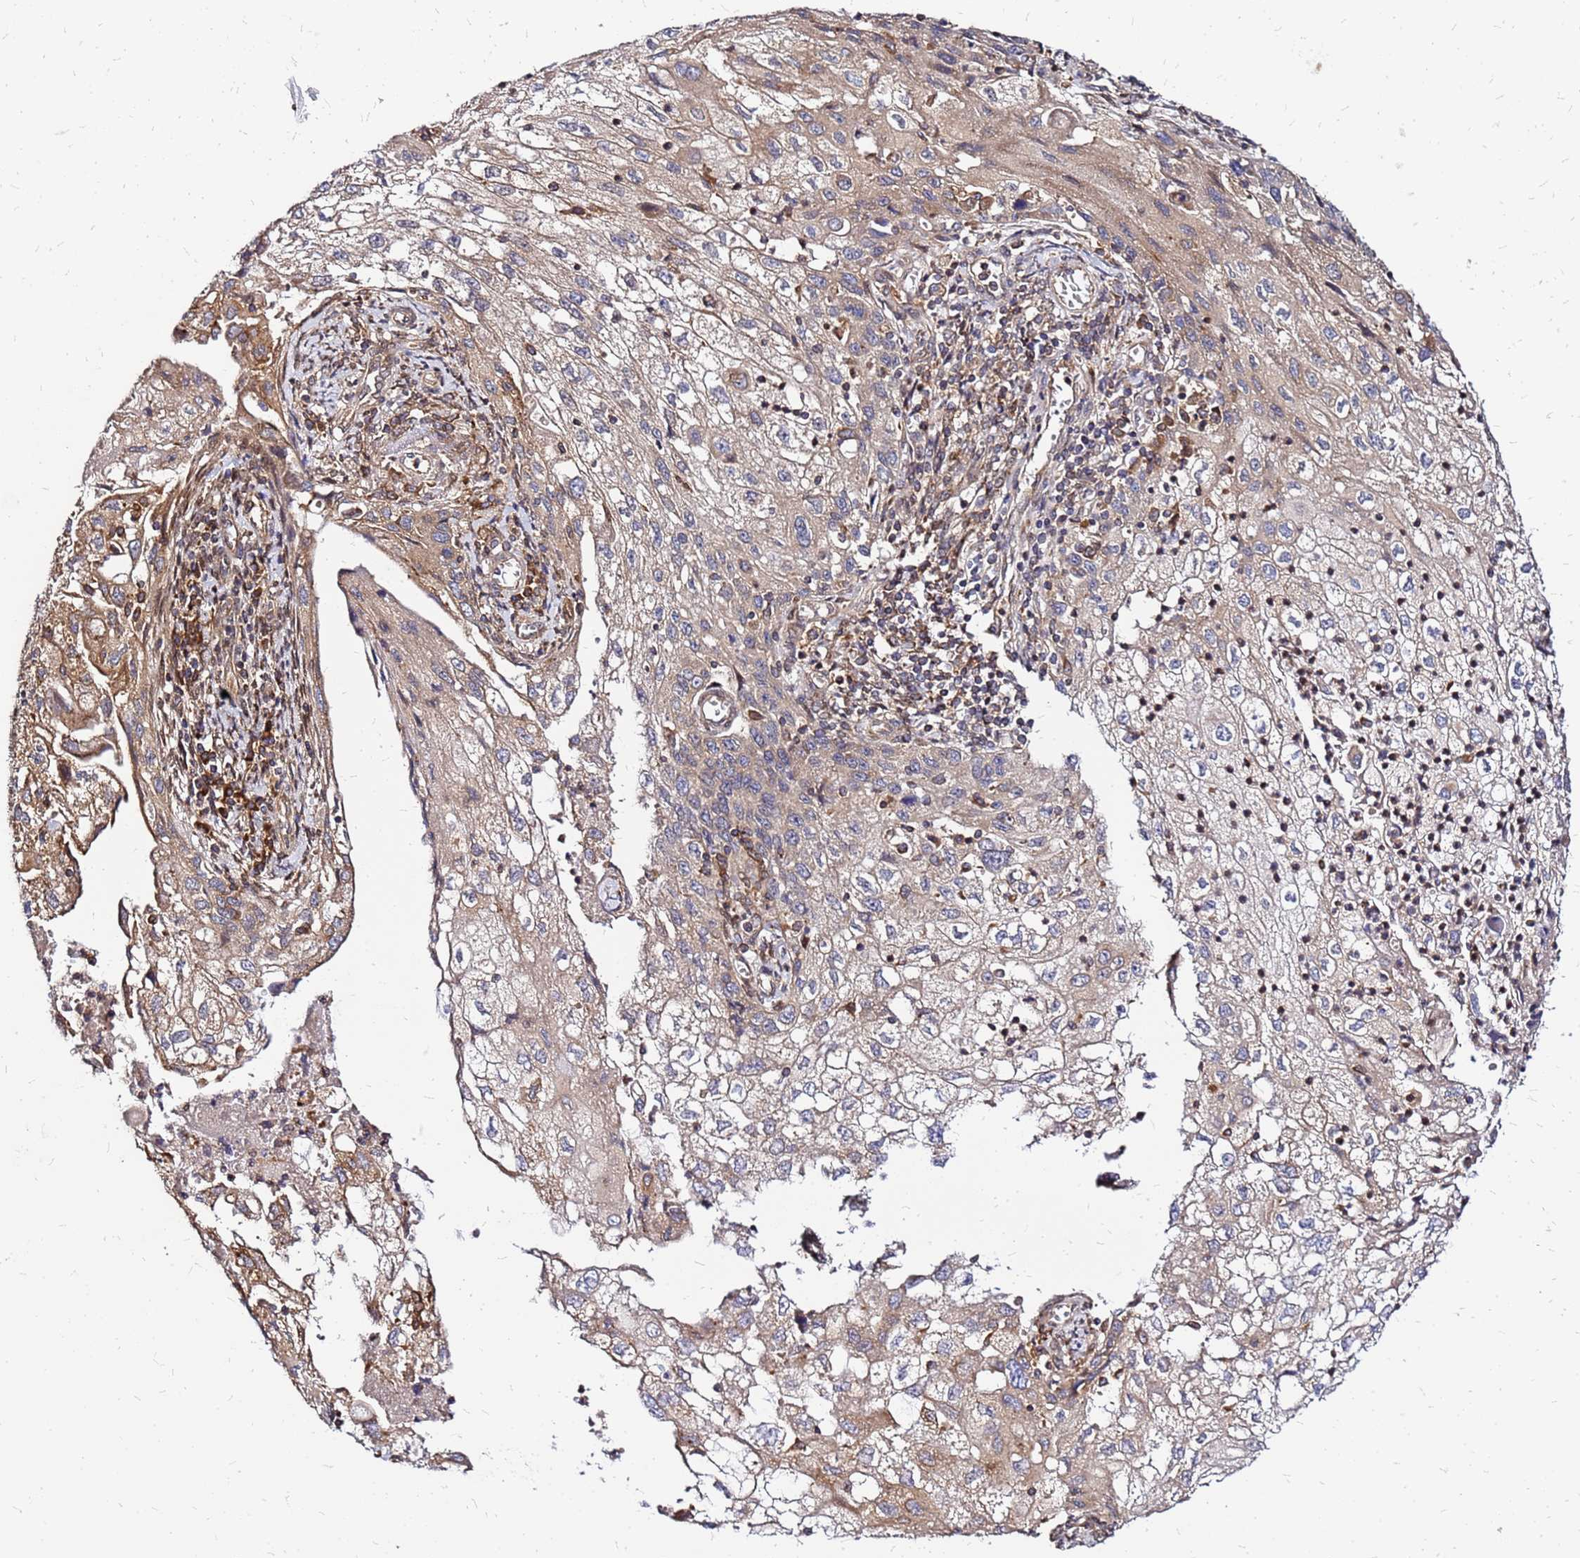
{"staining": {"intensity": "weak", "quantity": "25%-75%", "location": "cytoplasmic/membranous"}, "tissue": "cervical cancer", "cell_type": "Tumor cells", "image_type": "cancer", "snomed": [{"axis": "morphology", "description": "Squamous cell carcinoma, NOS"}, {"axis": "topography", "description": "Cervix"}], "caption": "Protein staining demonstrates weak cytoplasmic/membranous staining in about 25%-75% of tumor cells in squamous cell carcinoma (cervical). (DAB (3,3'-diaminobenzidine) IHC with brightfield microscopy, high magnification).", "gene": "CYBC1", "patient": {"sex": "female", "age": 67}}